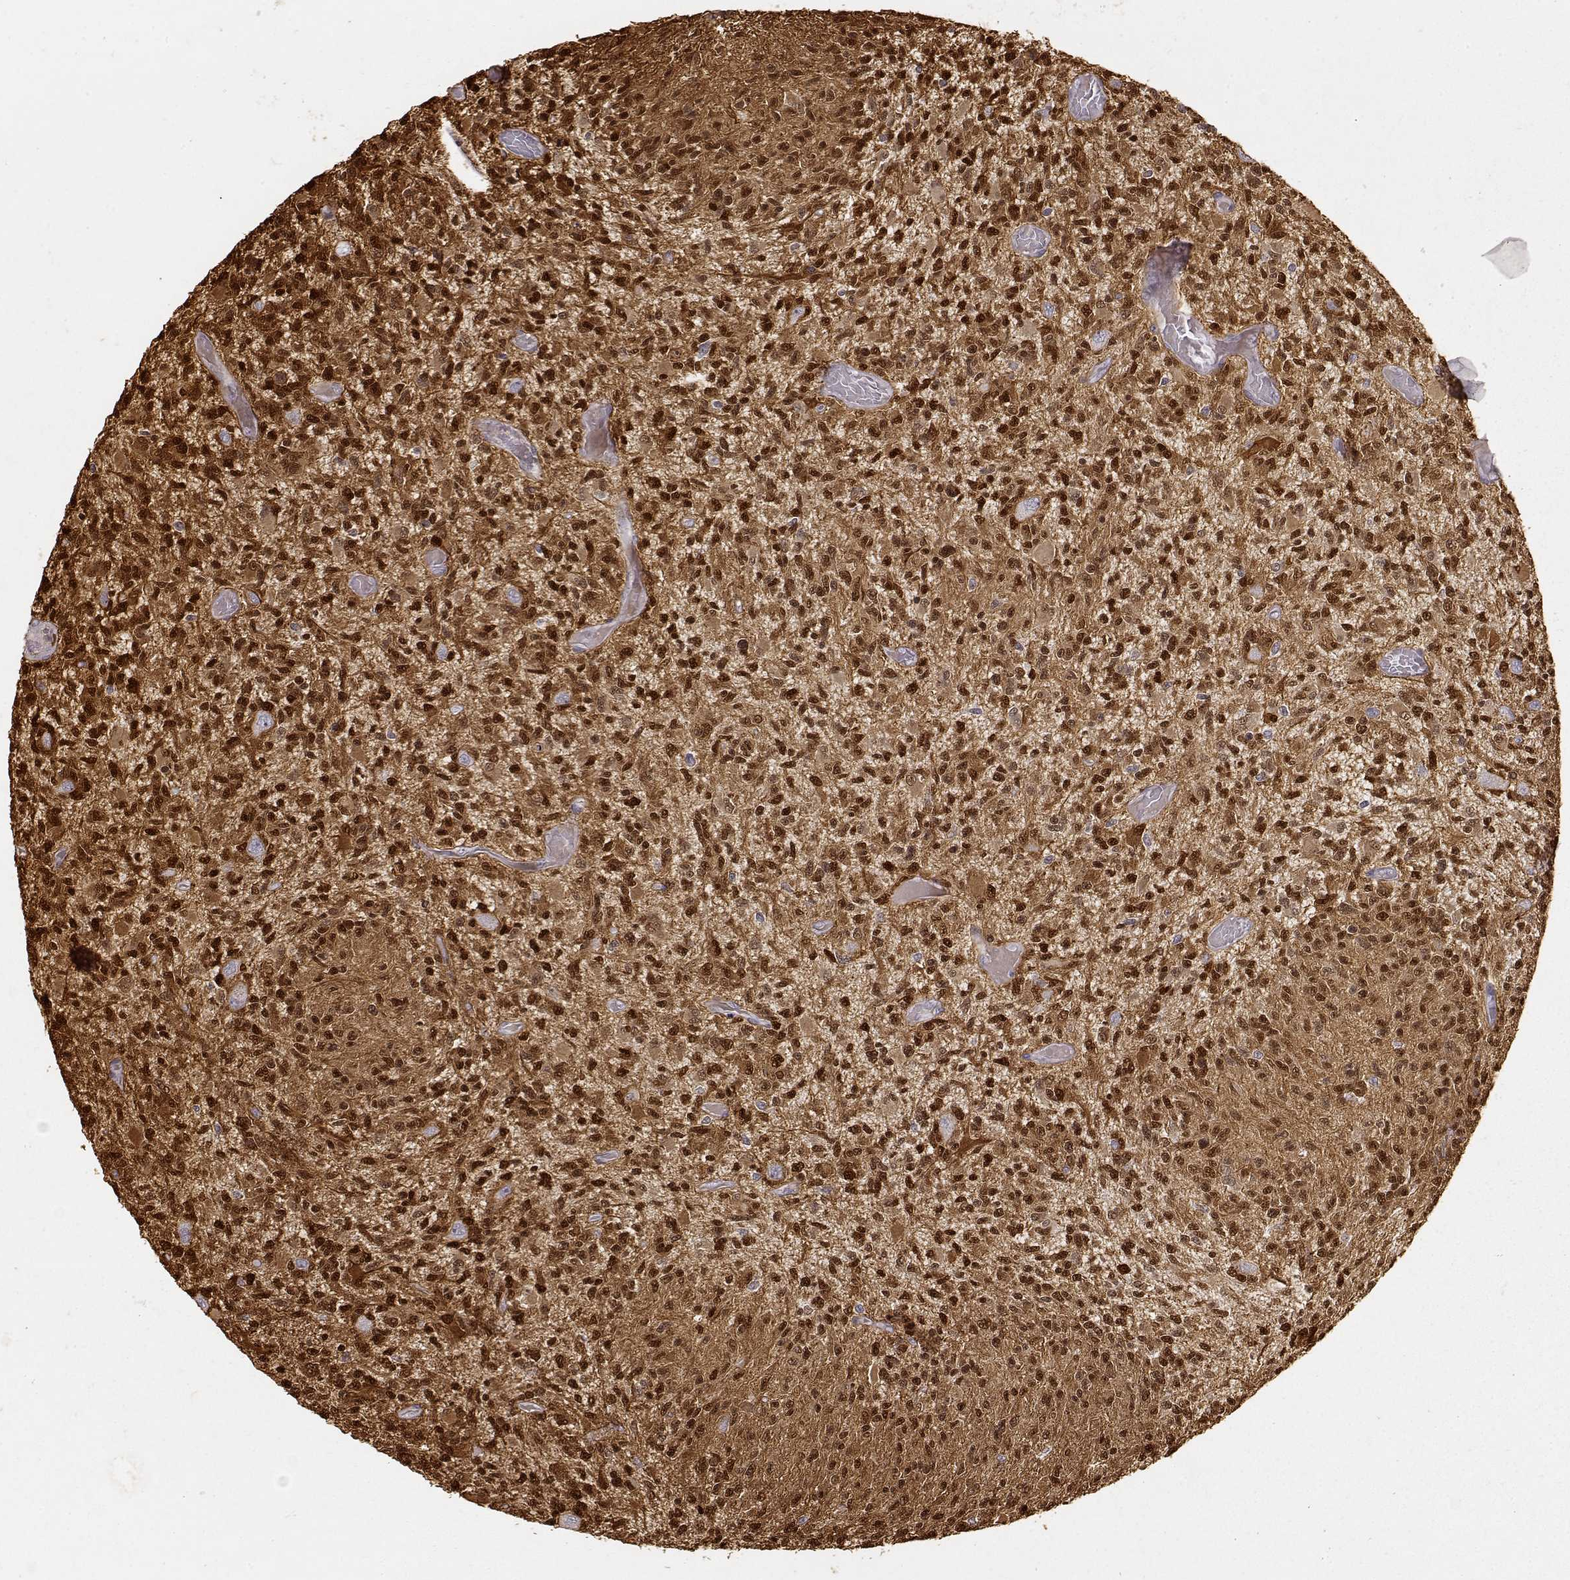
{"staining": {"intensity": "strong", "quantity": ">75%", "location": "cytoplasmic/membranous,nuclear"}, "tissue": "glioma", "cell_type": "Tumor cells", "image_type": "cancer", "snomed": [{"axis": "morphology", "description": "Glioma, malignant, High grade"}, {"axis": "topography", "description": "Brain"}], "caption": "Human glioma stained with a brown dye shows strong cytoplasmic/membranous and nuclear positive positivity in approximately >75% of tumor cells.", "gene": "S100B", "patient": {"sex": "female", "age": 63}}